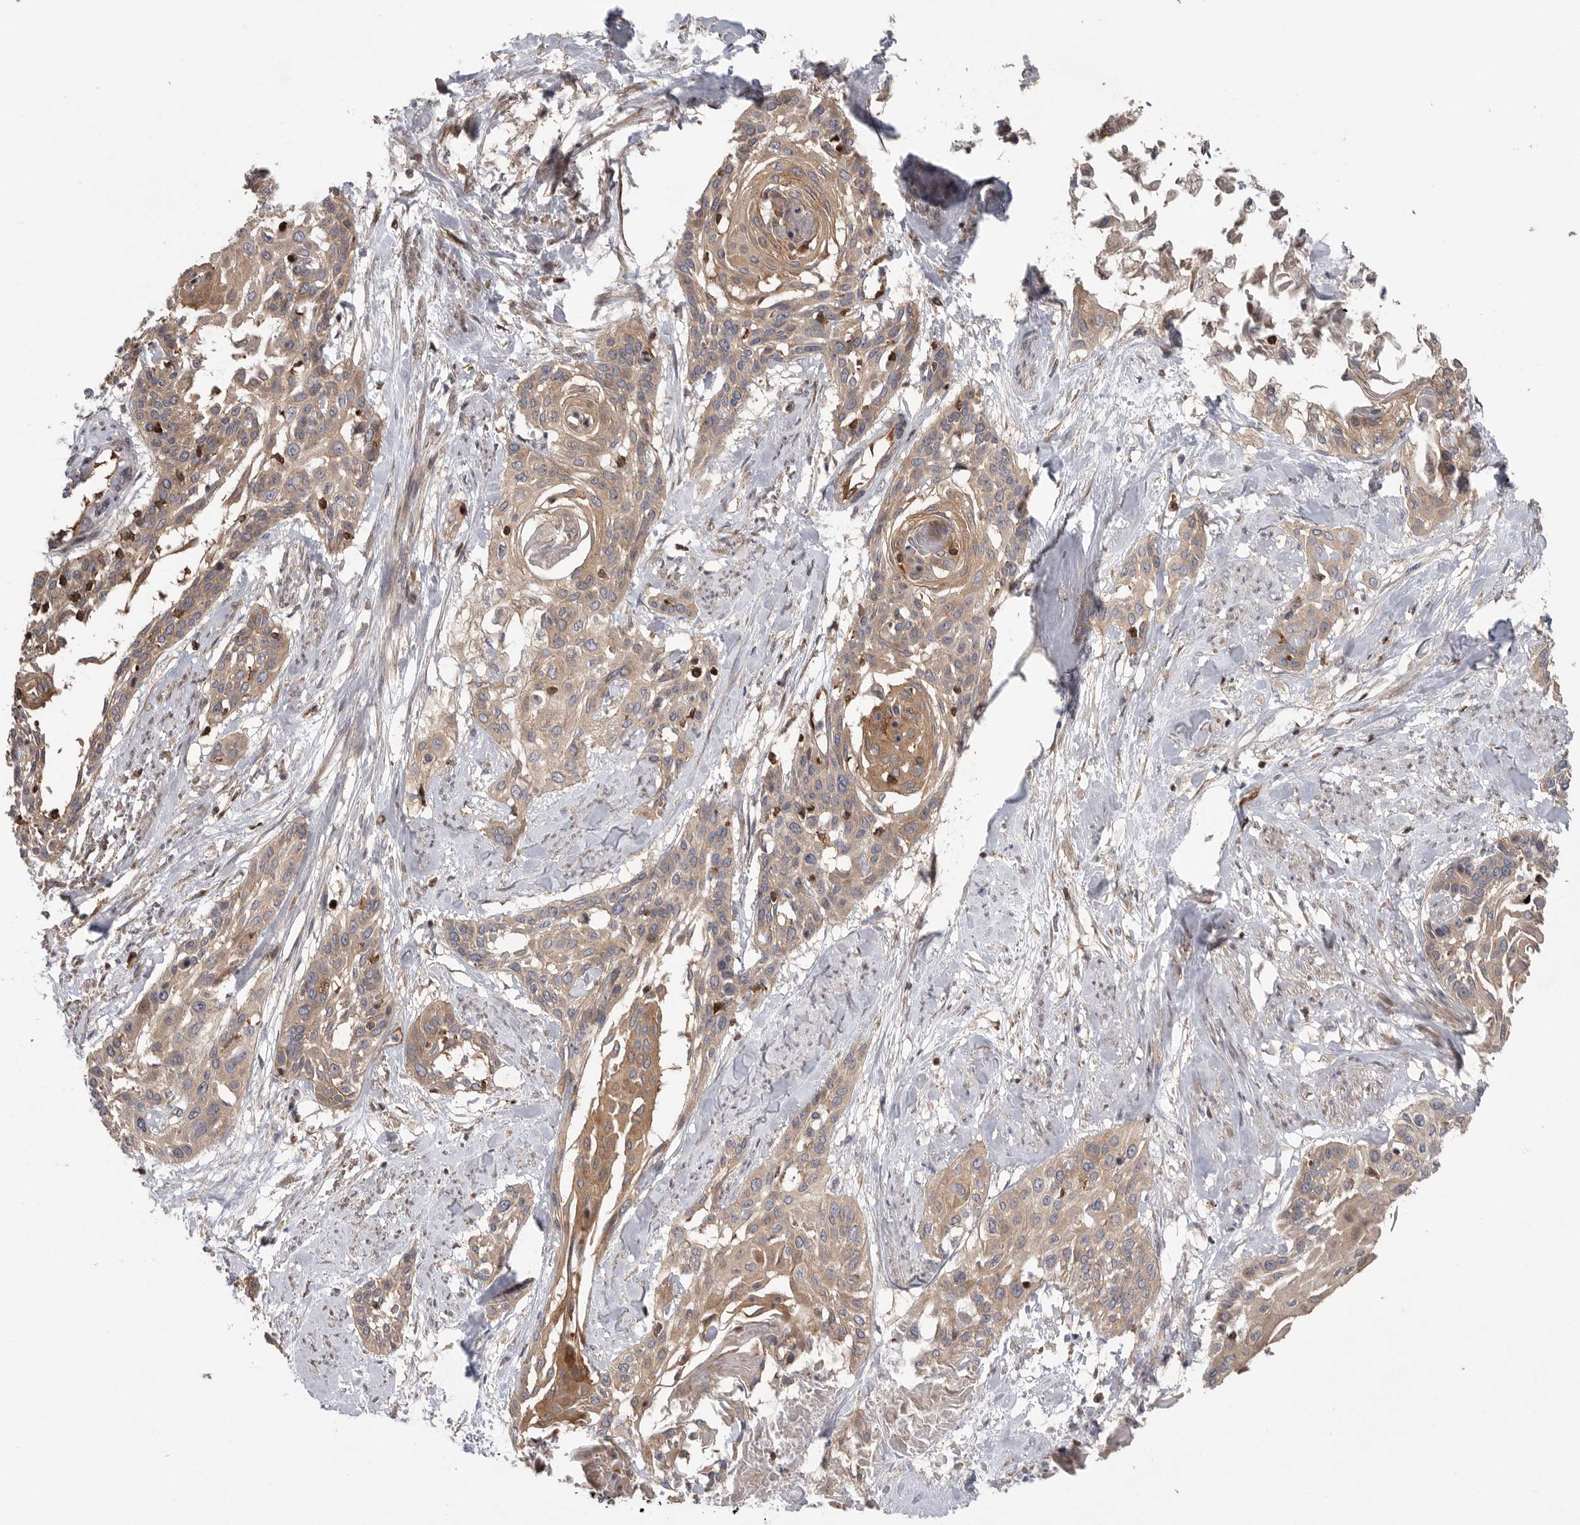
{"staining": {"intensity": "moderate", "quantity": ">75%", "location": "cytoplasmic/membranous"}, "tissue": "cervical cancer", "cell_type": "Tumor cells", "image_type": "cancer", "snomed": [{"axis": "morphology", "description": "Squamous cell carcinoma, NOS"}, {"axis": "topography", "description": "Cervix"}], "caption": "Brown immunohistochemical staining in human cervical cancer (squamous cell carcinoma) displays moderate cytoplasmic/membranous positivity in approximately >75% of tumor cells.", "gene": "PRKCH", "patient": {"sex": "female", "age": 57}}